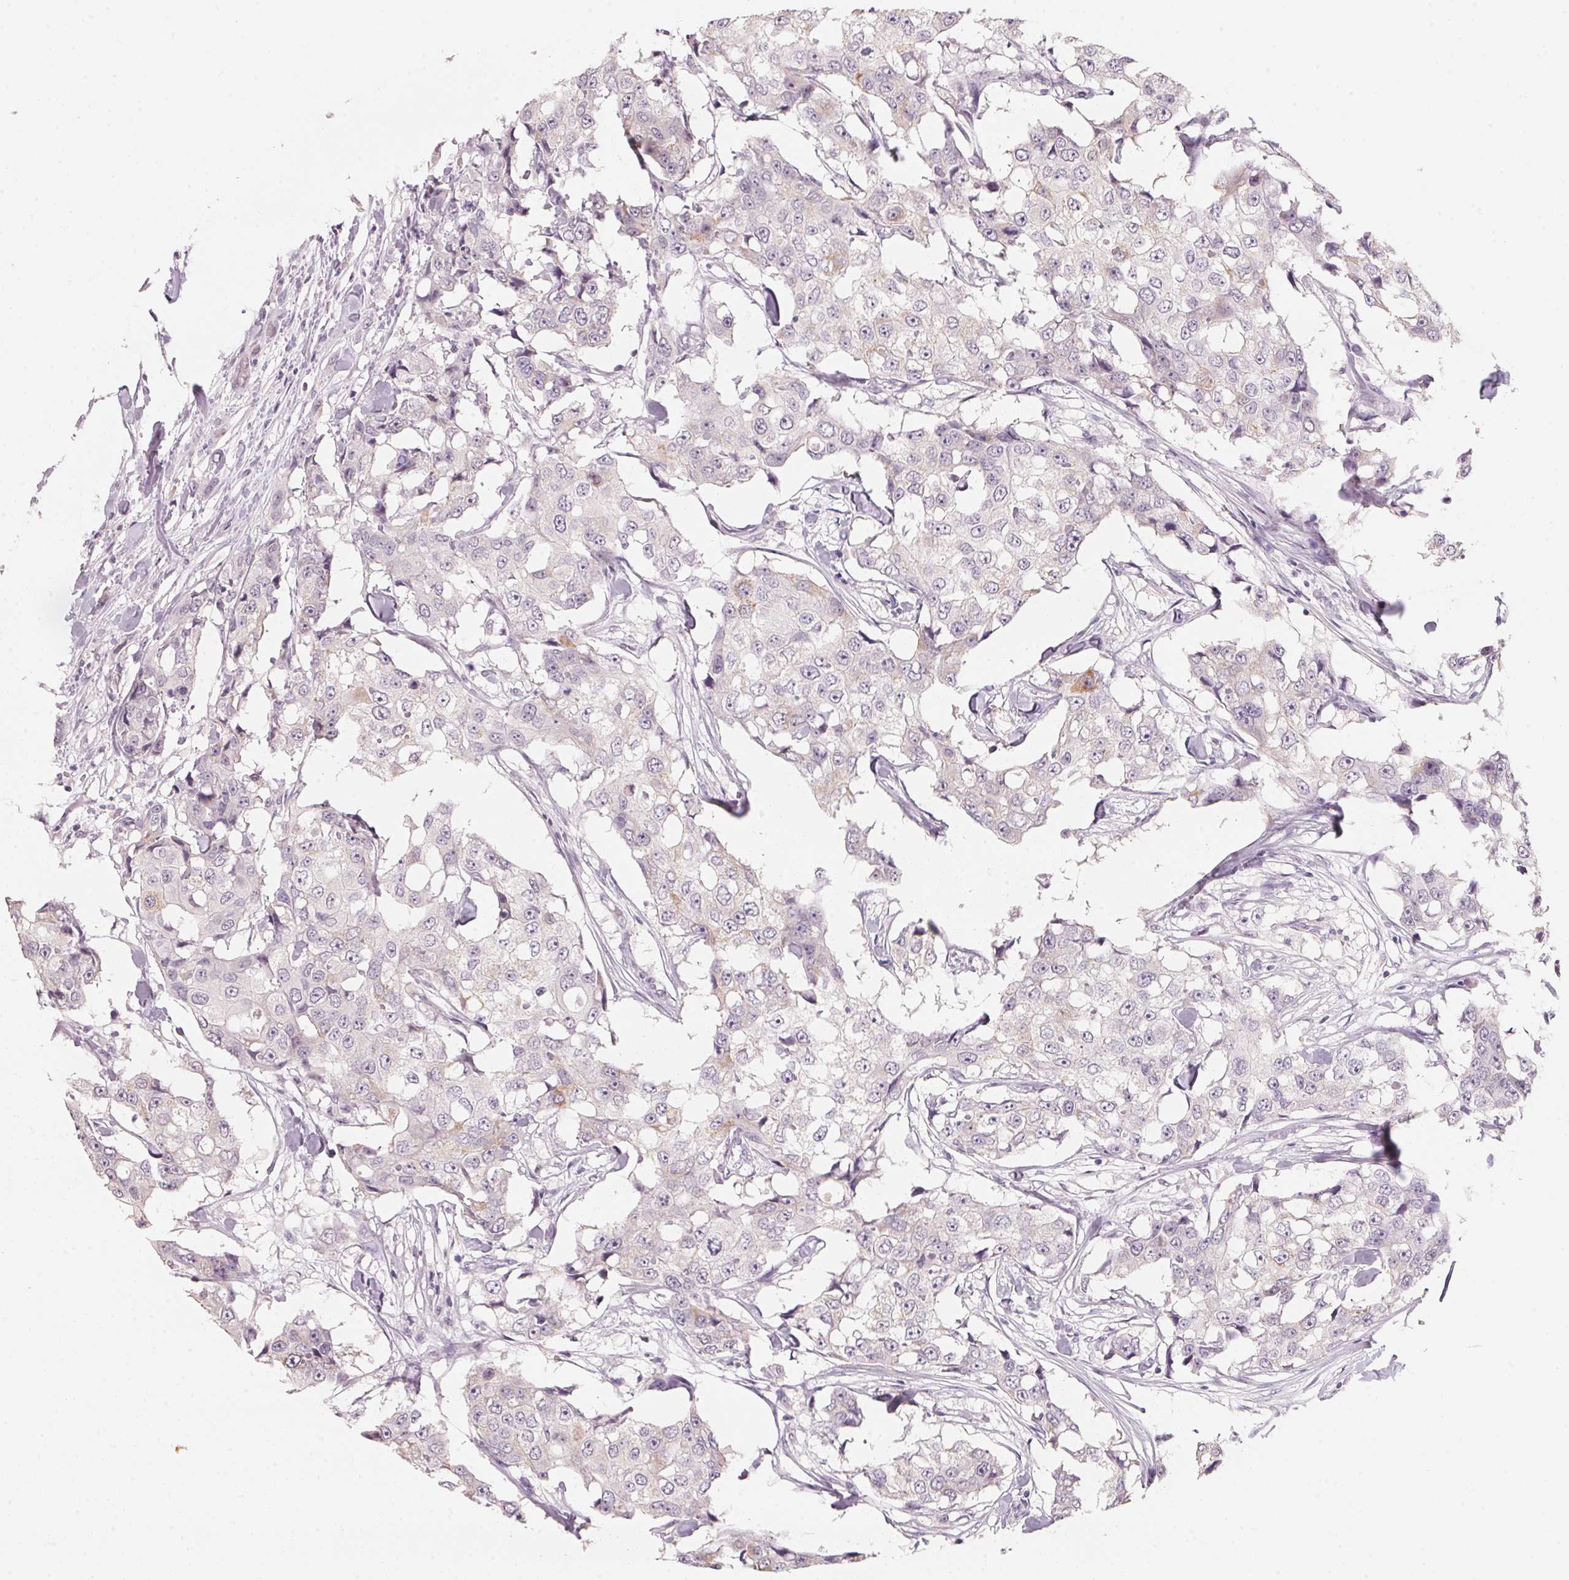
{"staining": {"intensity": "negative", "quantity": "none", "location": "none"}, "tissue": "breast cancer", "cell_type": "Tumor cells", "image_type": "cancer", "snomed": [{"axis": "morphology", "description": "Duct carcinoma"}, {"axis": "topography", "description": "Breast"}], "caption": "The image displays no staining of tumor cells in infiltrating ductal carcinoma (breast).", "gene": "ANKRD31", "patient": {"sex": "female", "age": 27}}